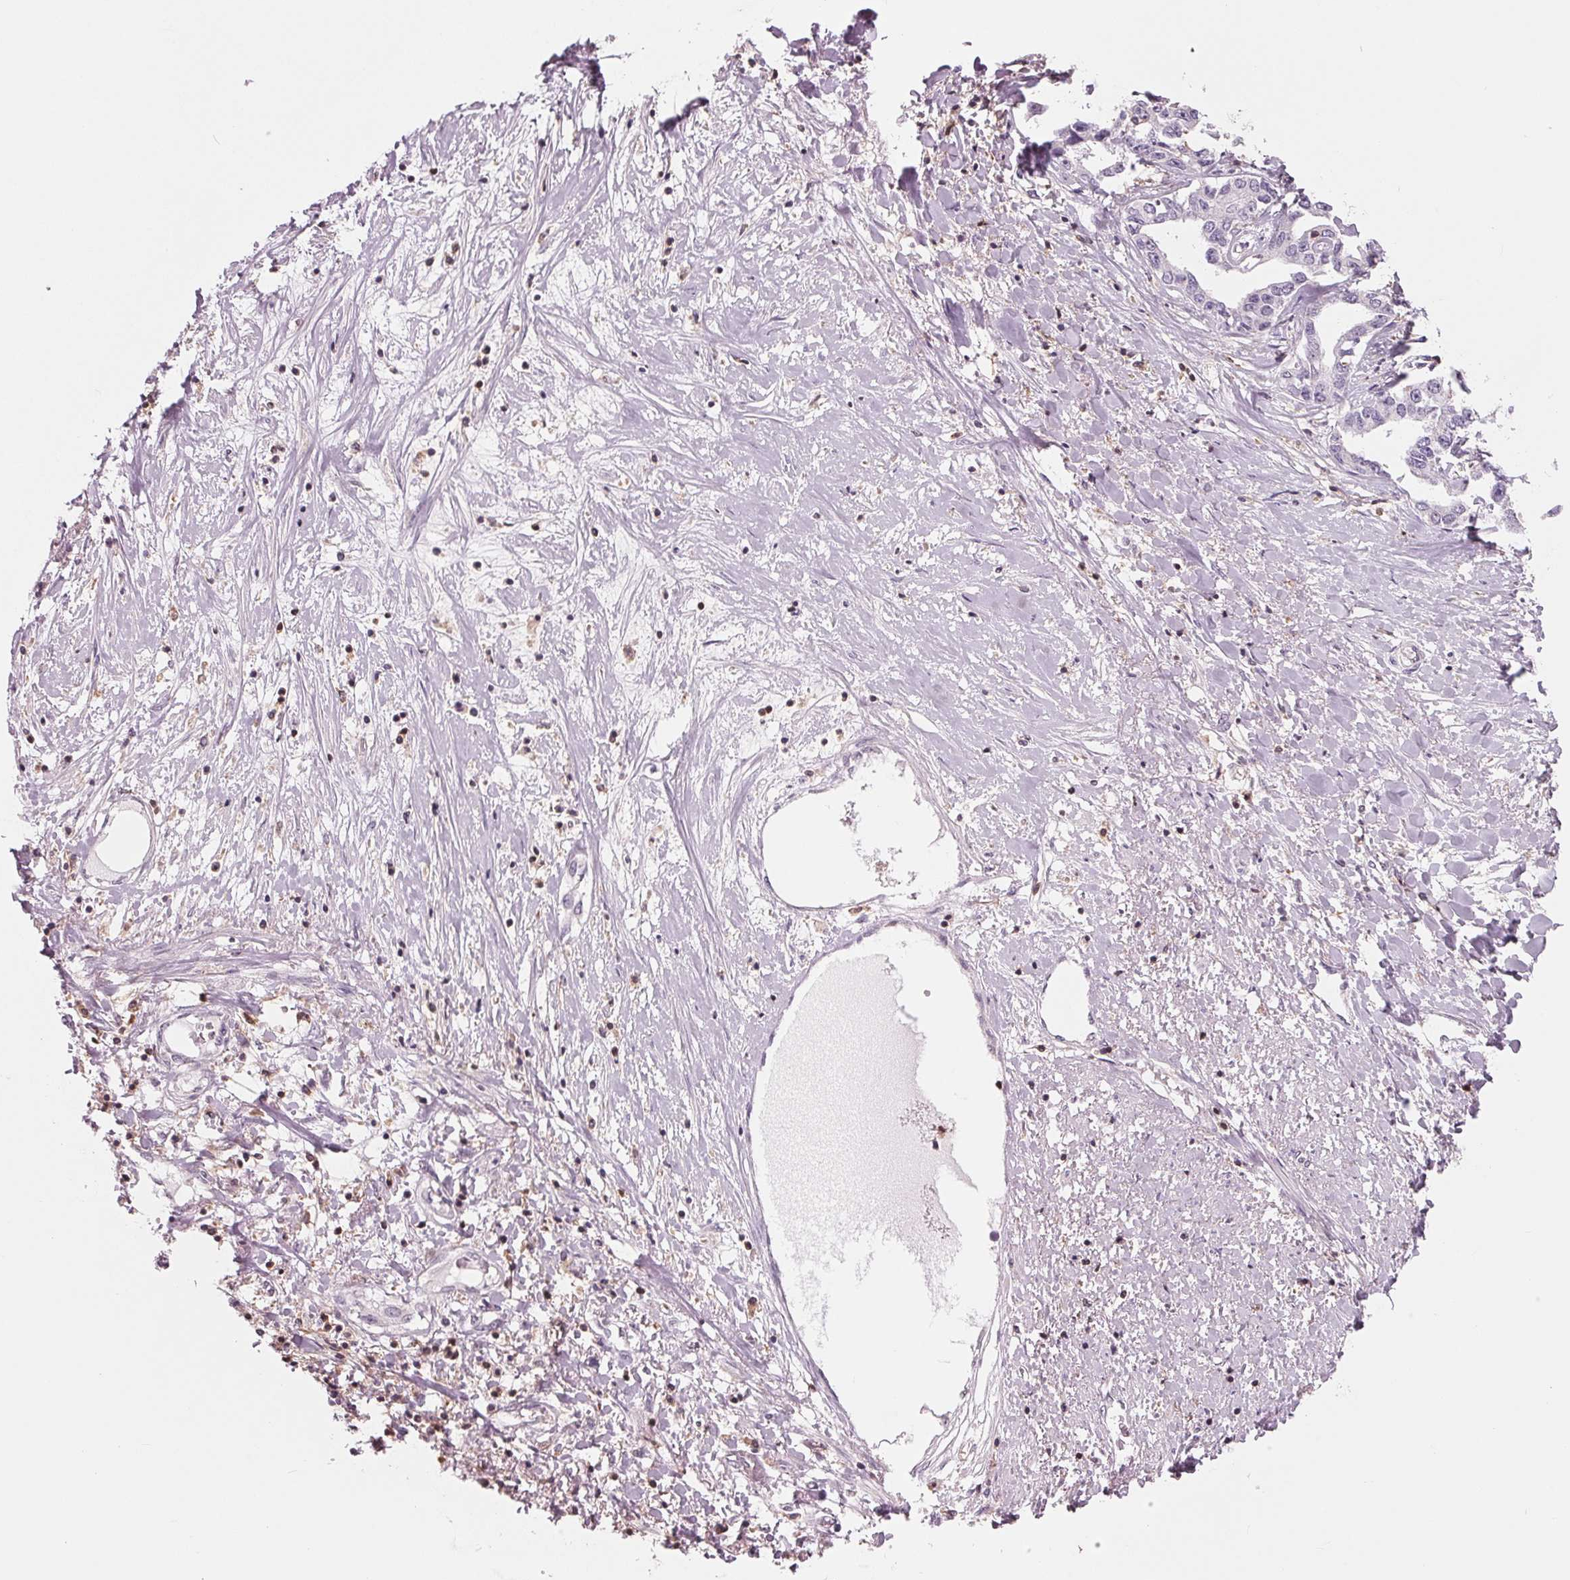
{"staining": {"intensity": "negative", "quantity": "none", "location": "none"}, "tissue": "liver cancer", "cell_type": "Tumor cells", "image_type": "cancer", "snomed": [{"axis": "morphology", "description": "Cholangiocarcinoma"}, {"axis": "topography", "description": "Liver"}], "caption": "A photomicrograph of liver cholangiocarcinoma stained for a protein reveals no brown staining in tumor cells.", "gene": "ARHGAP25", "patient": {"sex": "male", "age": 59}}